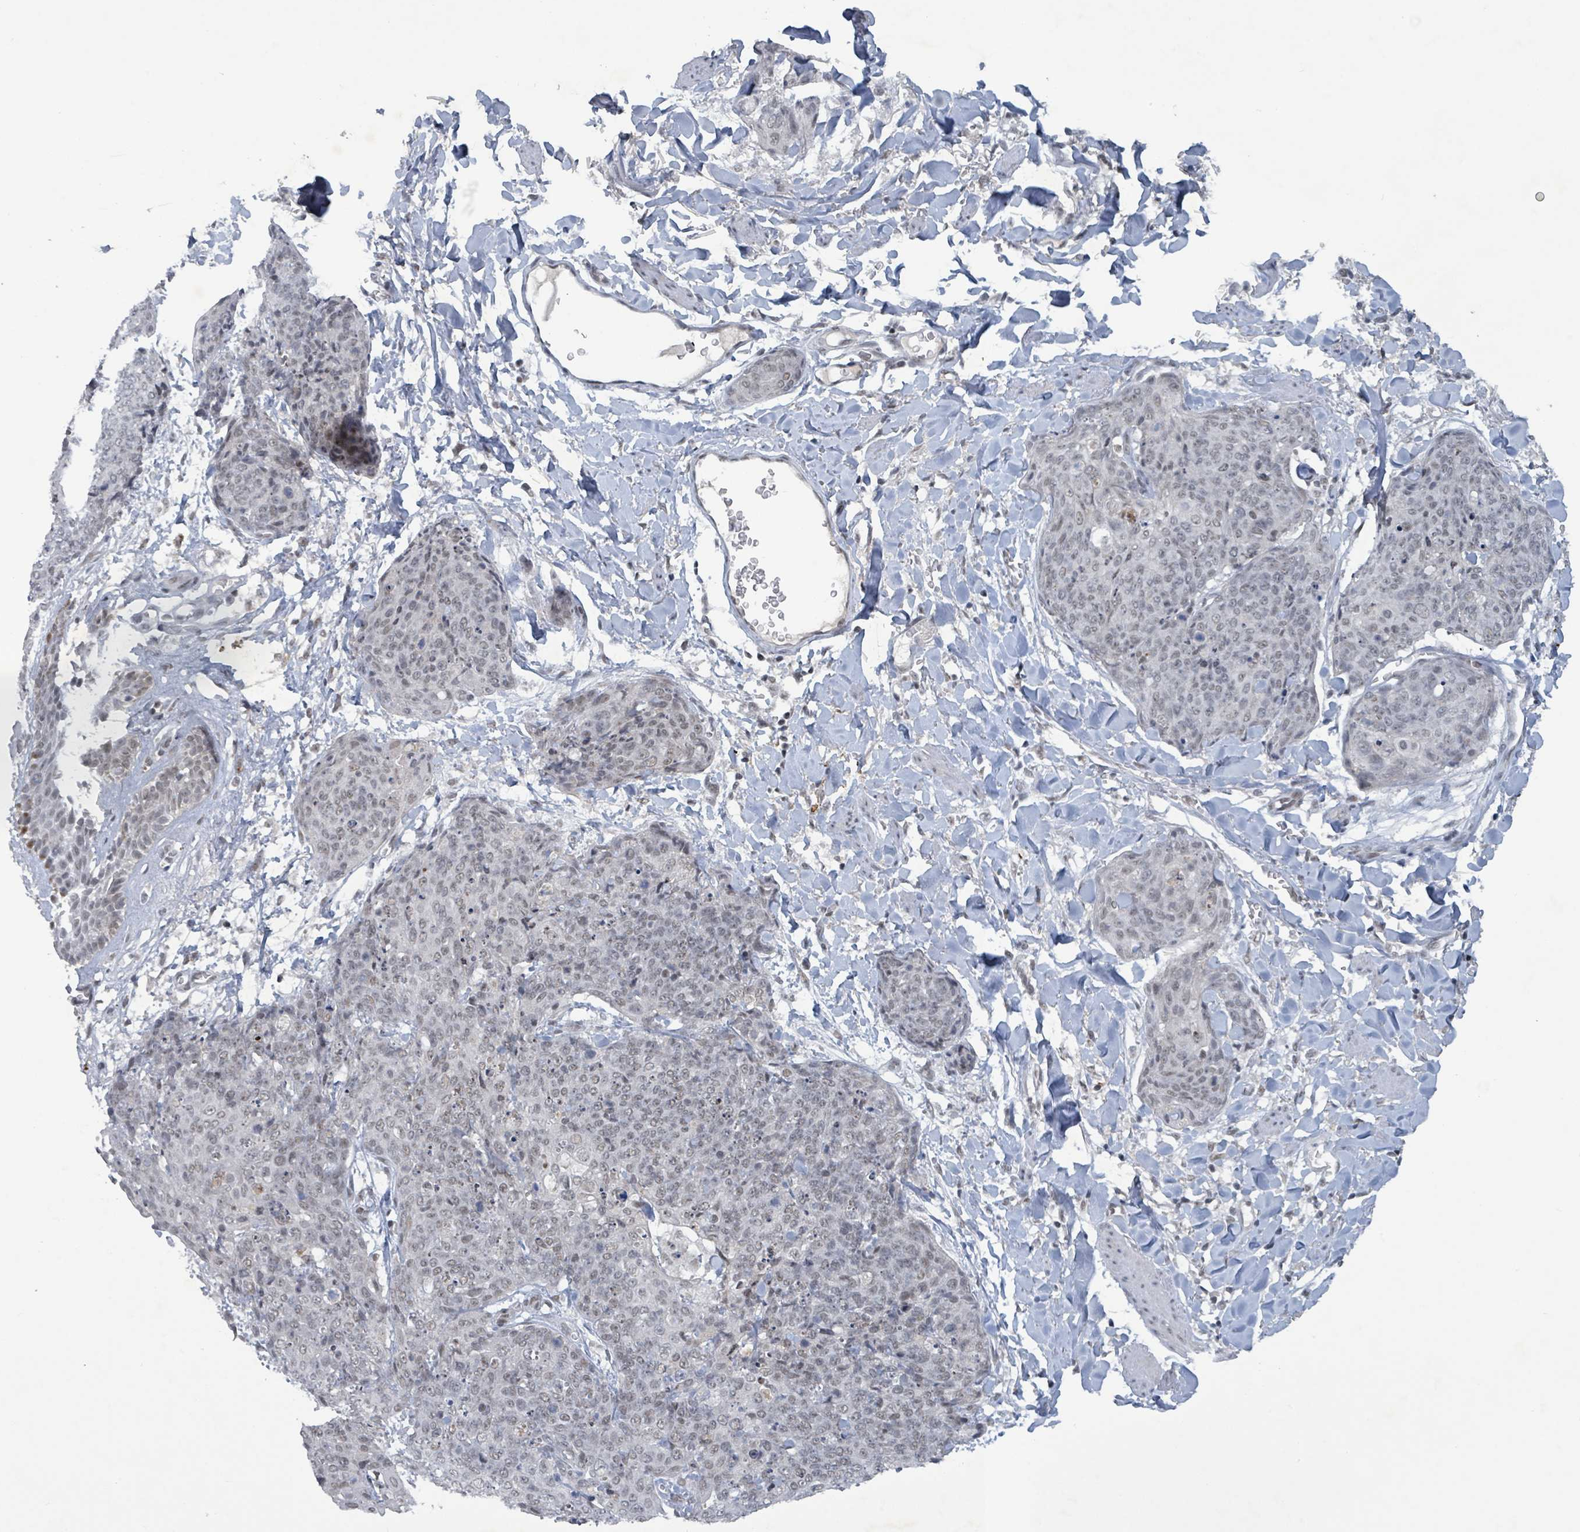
{"staining": {"intensity": "weak", "quantity": "<25%", "location": "nuclear"}, "tissue": "skin cancer", "cell_type": "Tumor cells", "image_type": "cancer", "snomed": [{"axis": "morphology", "description": "Squamous cell carcinoma, NOS"}, {"axis": "topography", "description": "Skin"}, {"axis": "topography", "description": "Vulva"}], "caption": "This histopathology image is of skin cancer stained with IHC to label a protein in brown with the nuclei are counter-stained blue. There is no expression in tumor cells. (DAB immunohistochemistry (IHC) with hematoxylin counter stain).", "gene": "BANP", "patient": {"sex": "female", "age": 85}}